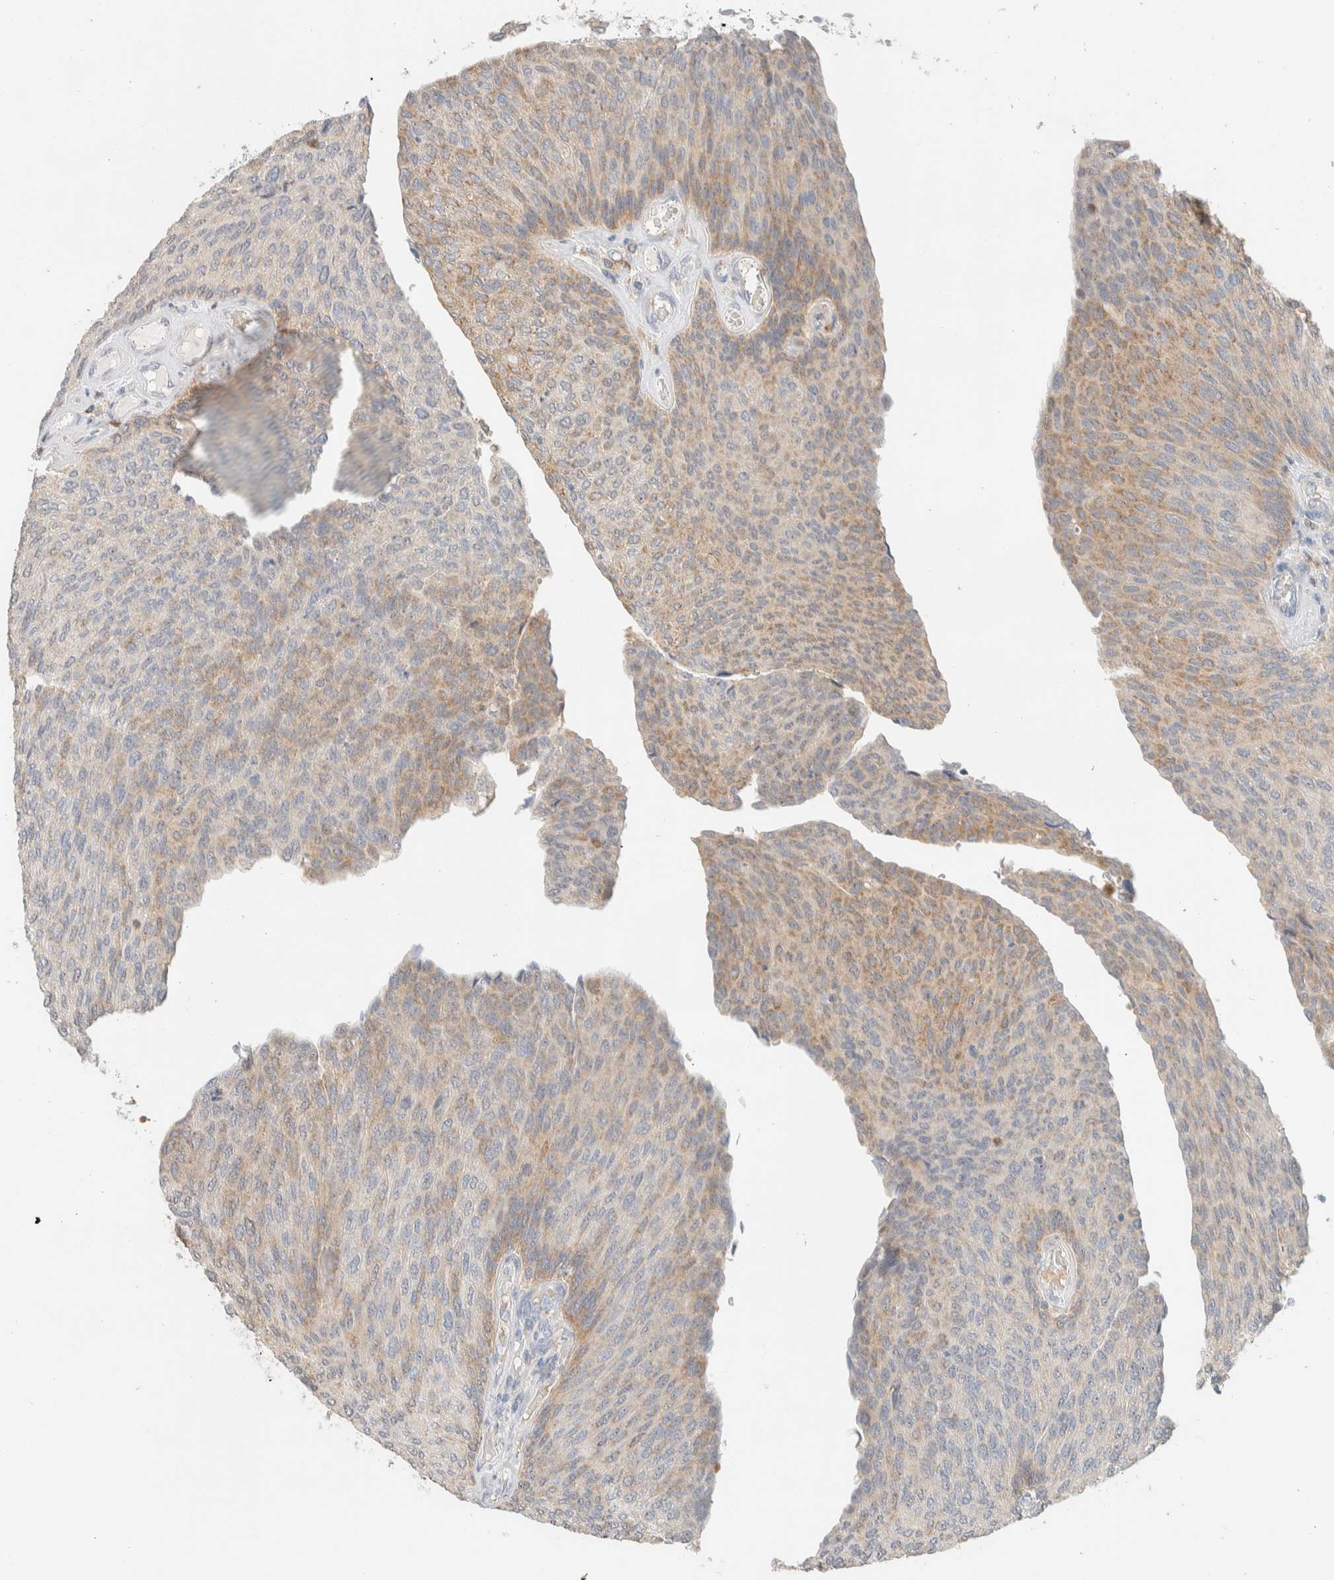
{"staining": {"intensity": "weak", "quantity": ">75%", "location": "cytoplasmic/membranous"}, "tissue": "urothelial cancer", "cell_type": "Tumor cells", "image_type": "cancer", "snomed": [{"axis": "morphology", "description": "Urothelial carcinoma, Low grade"}, {"axis": "topography", "description": "Urinary bladder"}], "caption": "Protein expression analysis of human urothelial cancer reveals weak cytoplasmic/membranous expression in about >75% of tumor cells.", "gene": "HDHD3", "patient": {"sex": "female", "age": 79}}